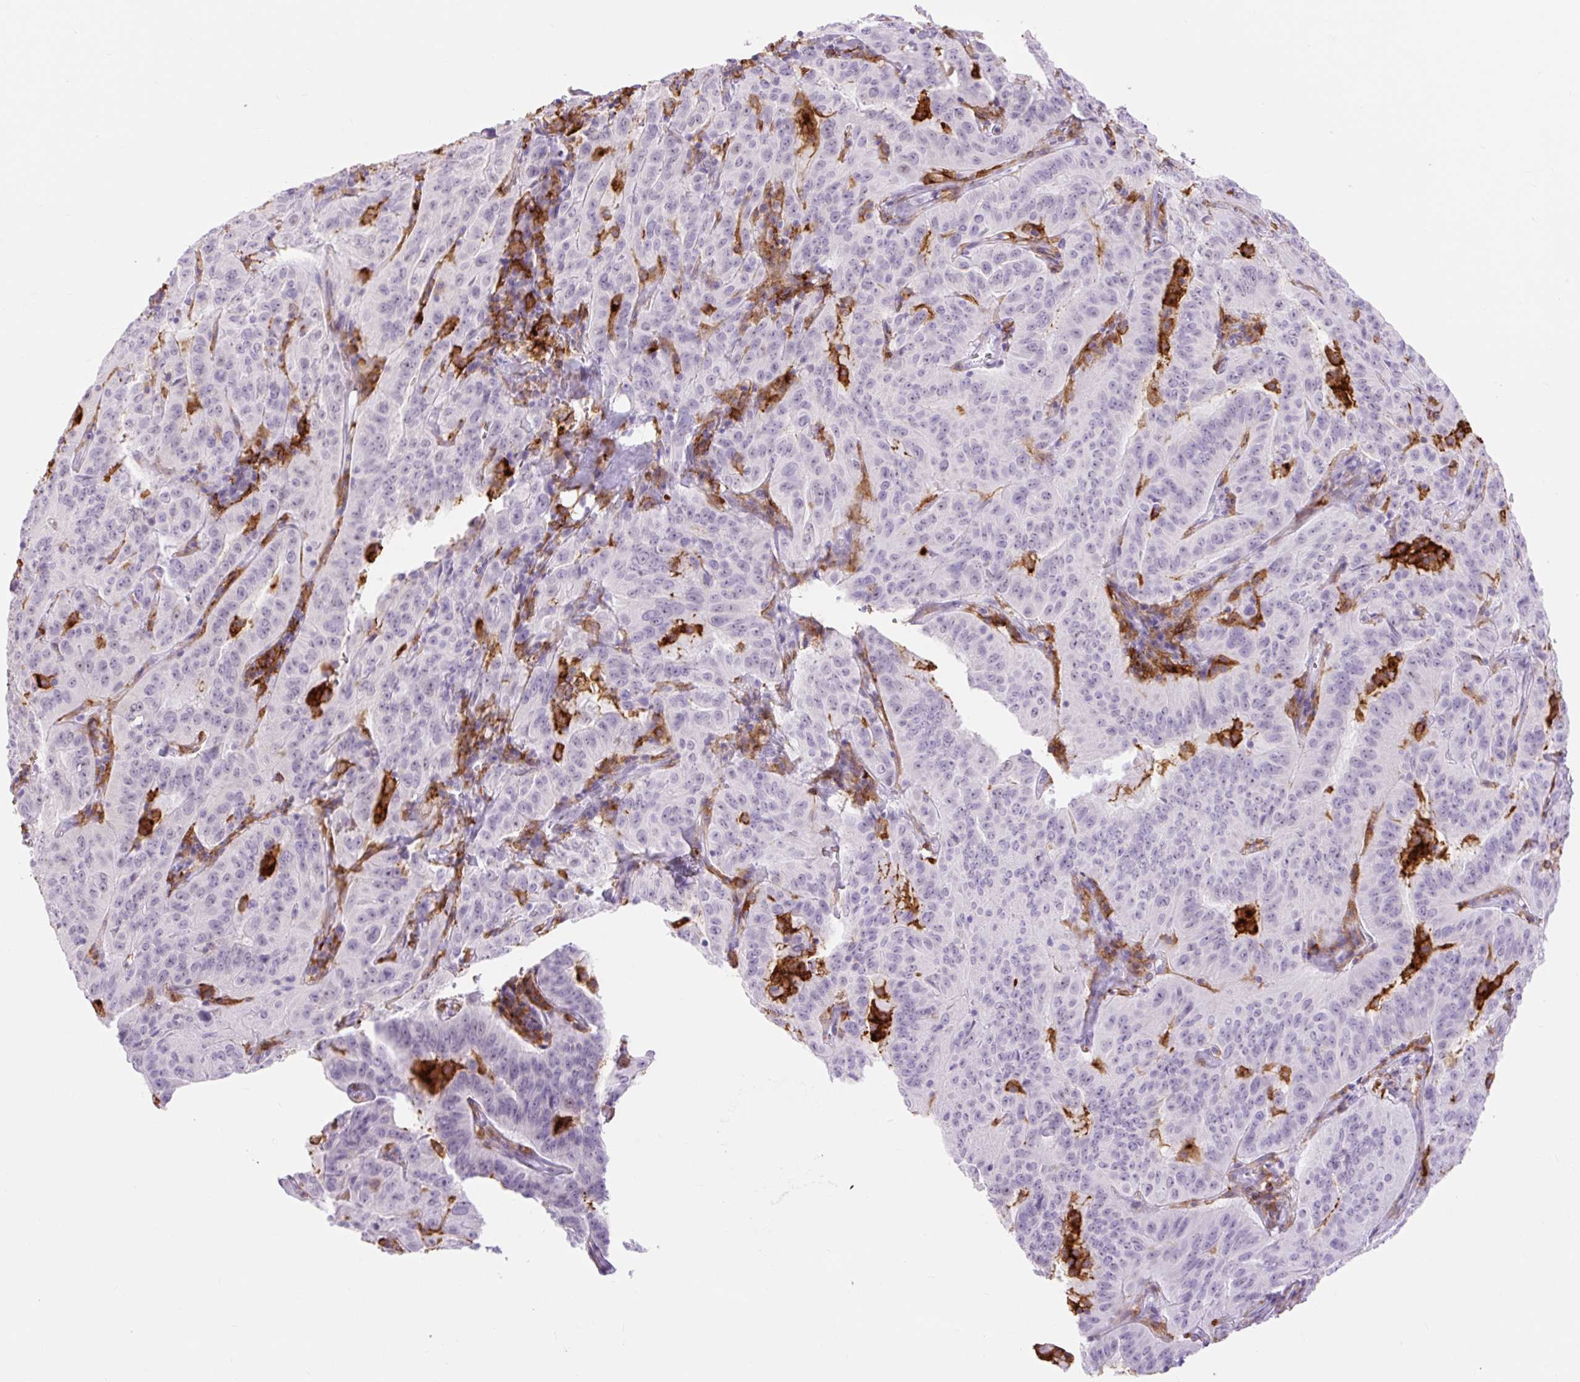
{"staining": {"intensity": "negative", "quantity": "none", "location": "none"}, "tissue": "pancreatic cancer", "cell_type": "Tumor cells", "image_type": "cancer", "snomed": [{"axis": "morphology", "description": "Adenocarcinoma, NOS"}, {"axis": "topography", "description": "Pancreas"}], "caption": "This is an immunohistochemistry (IHC) photomicrograph of human pancreatic cancer. There is no staining in tumor cells.", "gene": "SIGLEC1", "patient": {"sex": "male", "age": 63}}